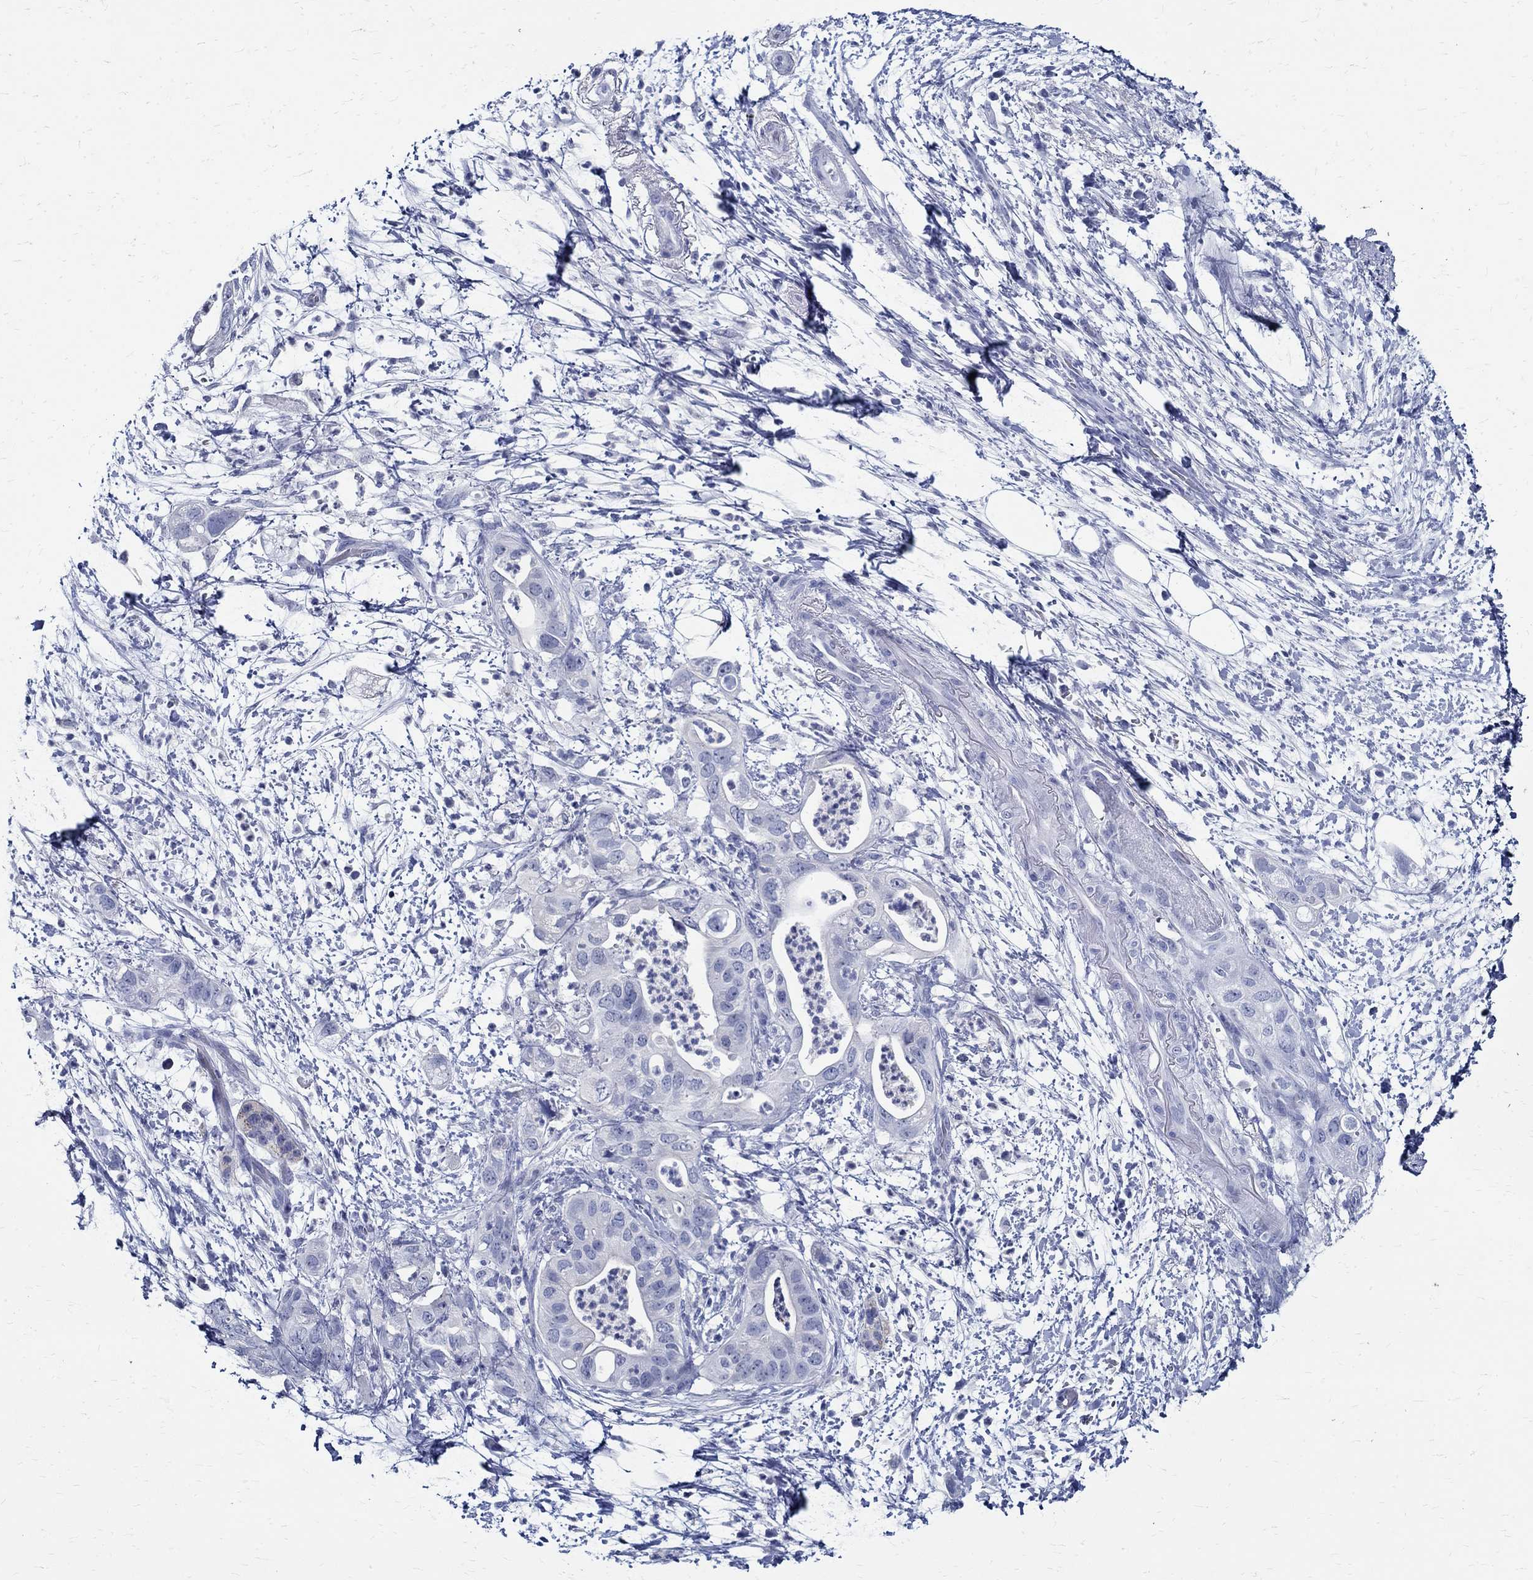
{"staining": {"intensity": "negative", "quantity": "none", "location": "none"}, "tissue": "pancreatic cancer", "cell_type": "Tumor cells", "image_type": "cancer", "snomed": [{"axis": "morphology", "description": "Adenocarcinoma, NOS"}, {"axis": "topography", "description": "Pancreas"}], "caption": "Immunohistochemistry photomicrograph of neoplastic tissue: human adenocarcinoma (pancreatic) stained with DAB (3,3'-diaminobenzidine) demonstrates no significant protein expression in tumor cells.", "gene": "BSPRY", "patient": {"sex": "female", "age": 72}}